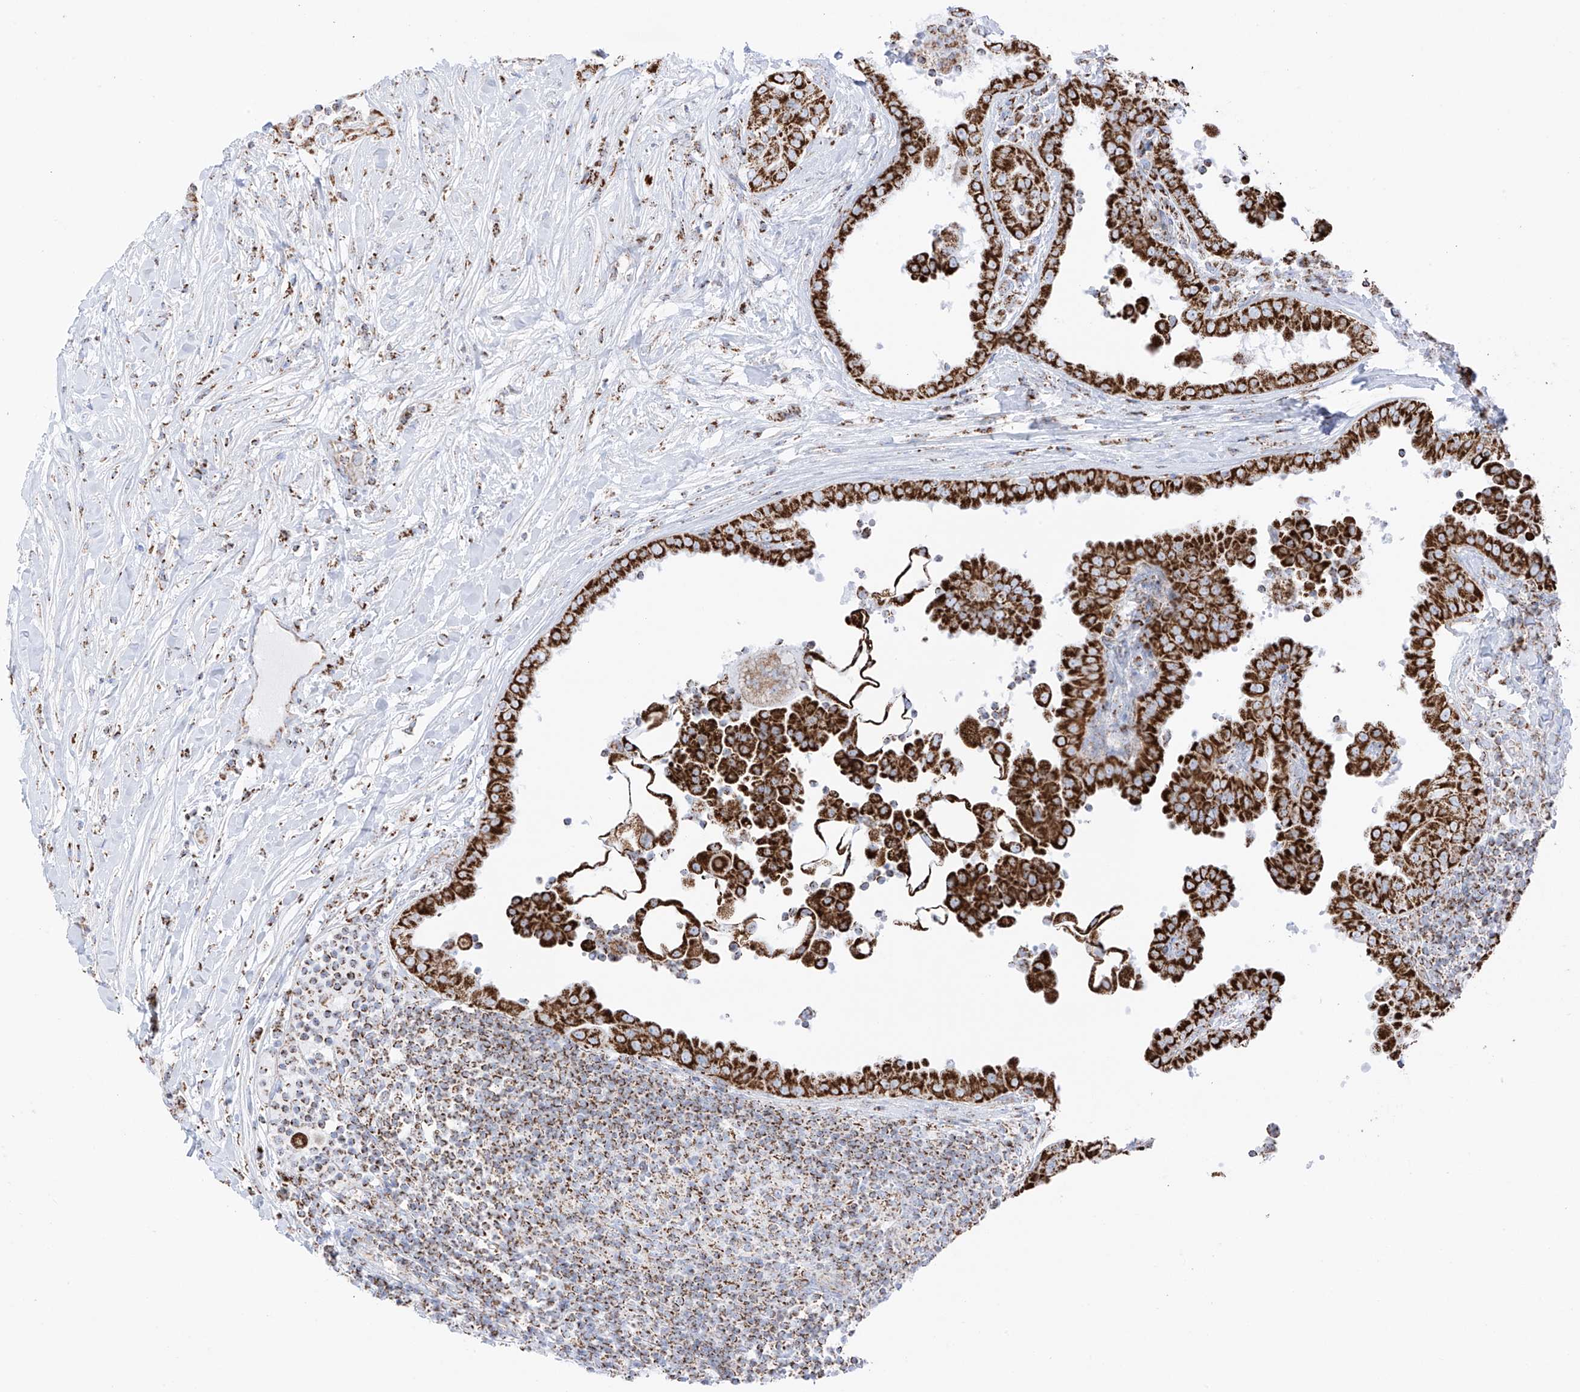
{"staining": {"intensity": "strong", "quantity": ">75%", "location": "cytoplasmic/membranous"}, "tissue": "thyroid cancer", "cell_type": "Tumor cells", "image_type": "cancer", "snomed": [{"axis": "morphology", "description": "Papillary adenocarcinoma, NOS"}, {"axis": "topography", "description": "Thyroid gland"}], "caption": "An IHC image of neoplastic tissue is shown. Protein staining in brown highlights strong cytoplasmic/membranous positivity in thyroid cancer (papillary adenocarcinoma) within tumor cells. The staining is performed using DAB brown chromogen to label protein expression. The nuclei are counter-stained blue using hematoxylin.", "gene": "XKR3", "patient": {"sex": "male", "age": 33}}